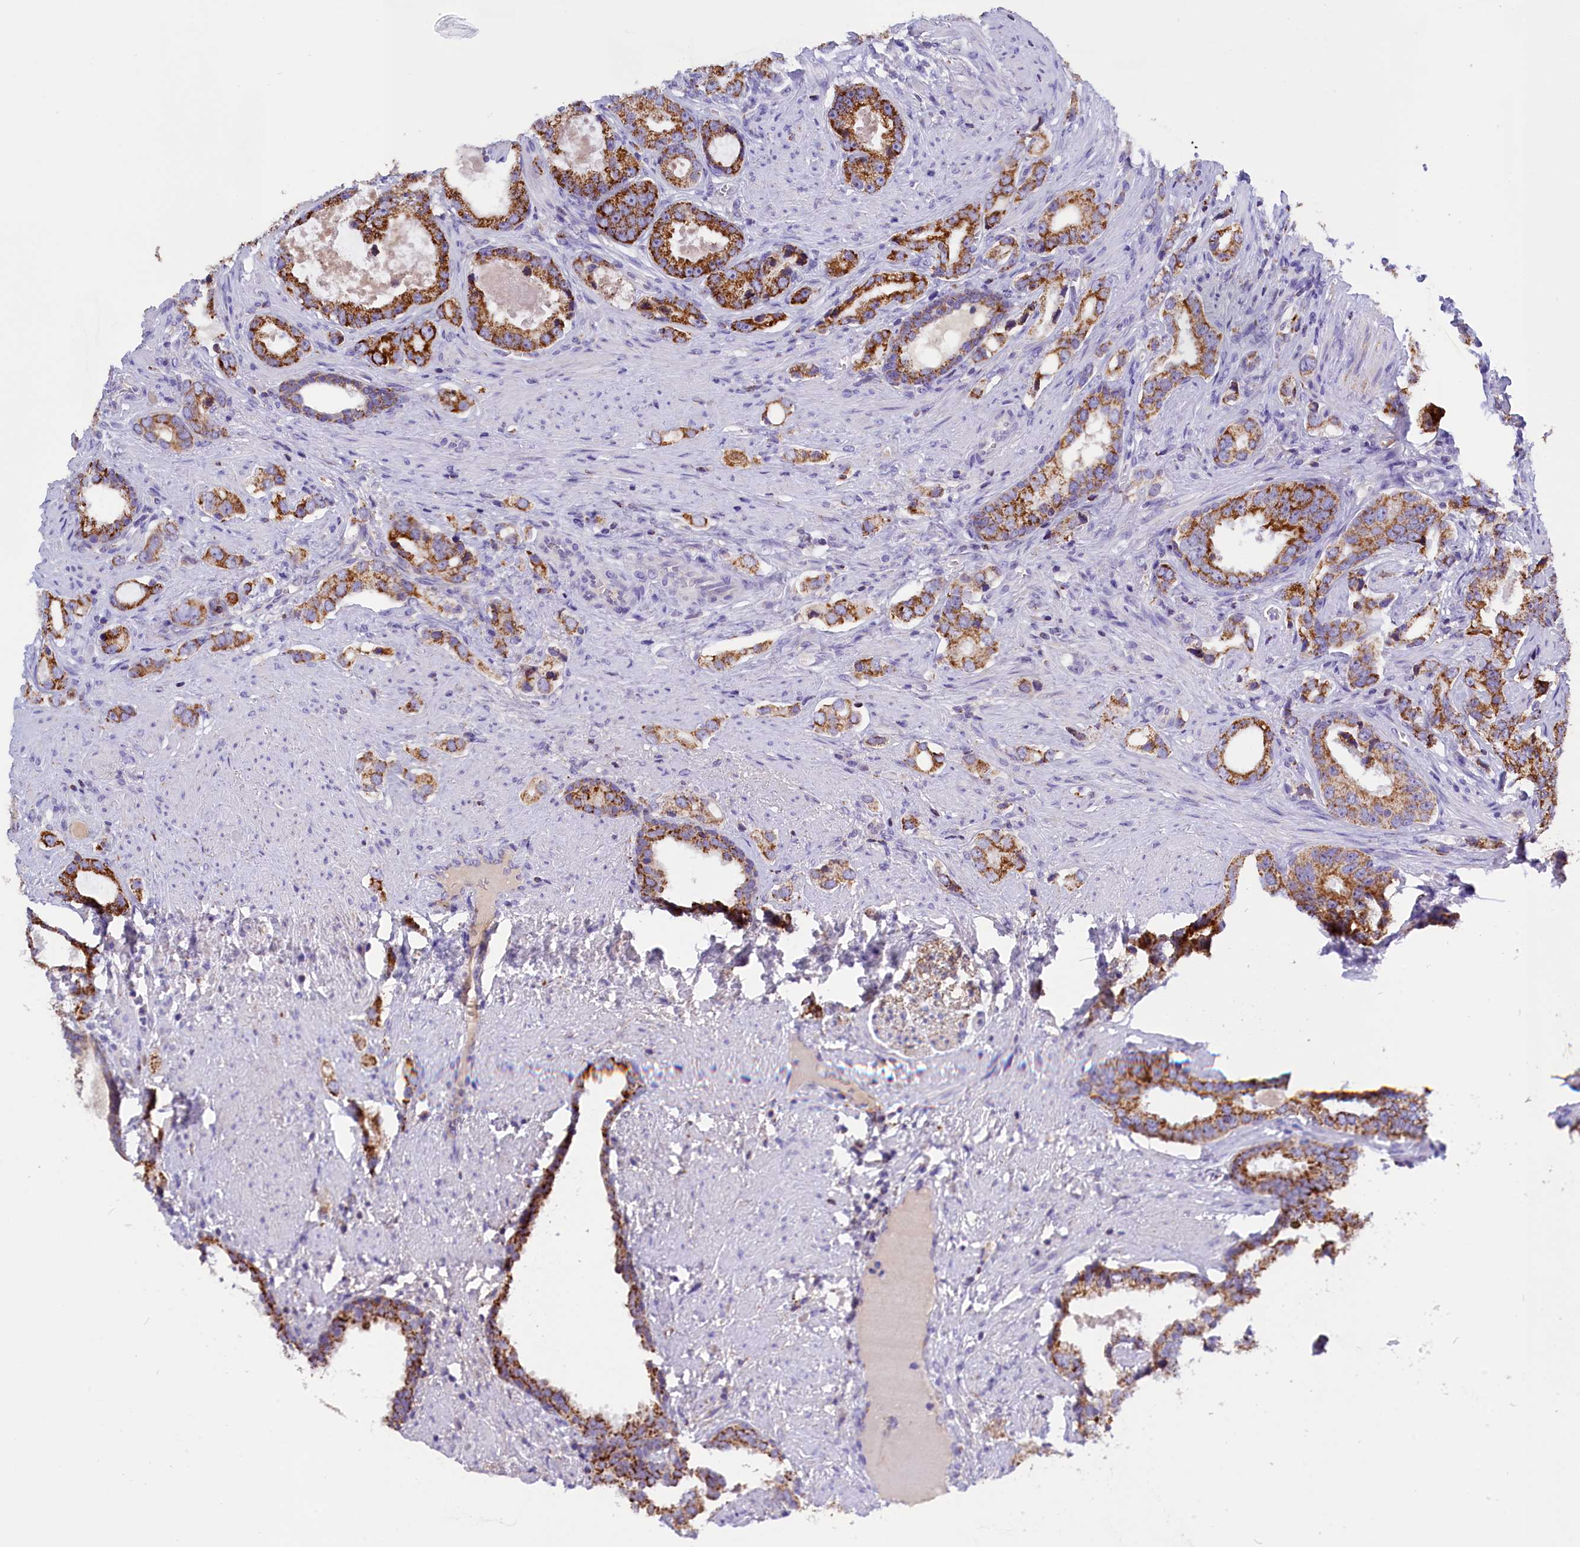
{"staining": {"intensity": "moderate", "quantity": ">75%", "location": "cytoplasmic/membranous"}, "tissue": "prostate cancer", "cell_type": "Tumor cells", "image_type": "cancer", "snomed": [{"axis": "morphology", "description": "Adenocarcinoma, High grade"}, {"axis": "topography", "description": "Prostate"}], "caption": "DAB (3,3'-diaminobenzidine) immunohistochemical staining of human high-grade adenocarcinoma (prostate) exhibits moderate cytoplasmic/membranous protein expression in about >75% of tumor cells.", "gene": "ABAT", "patient": {"sex": "male", "age": 67}}